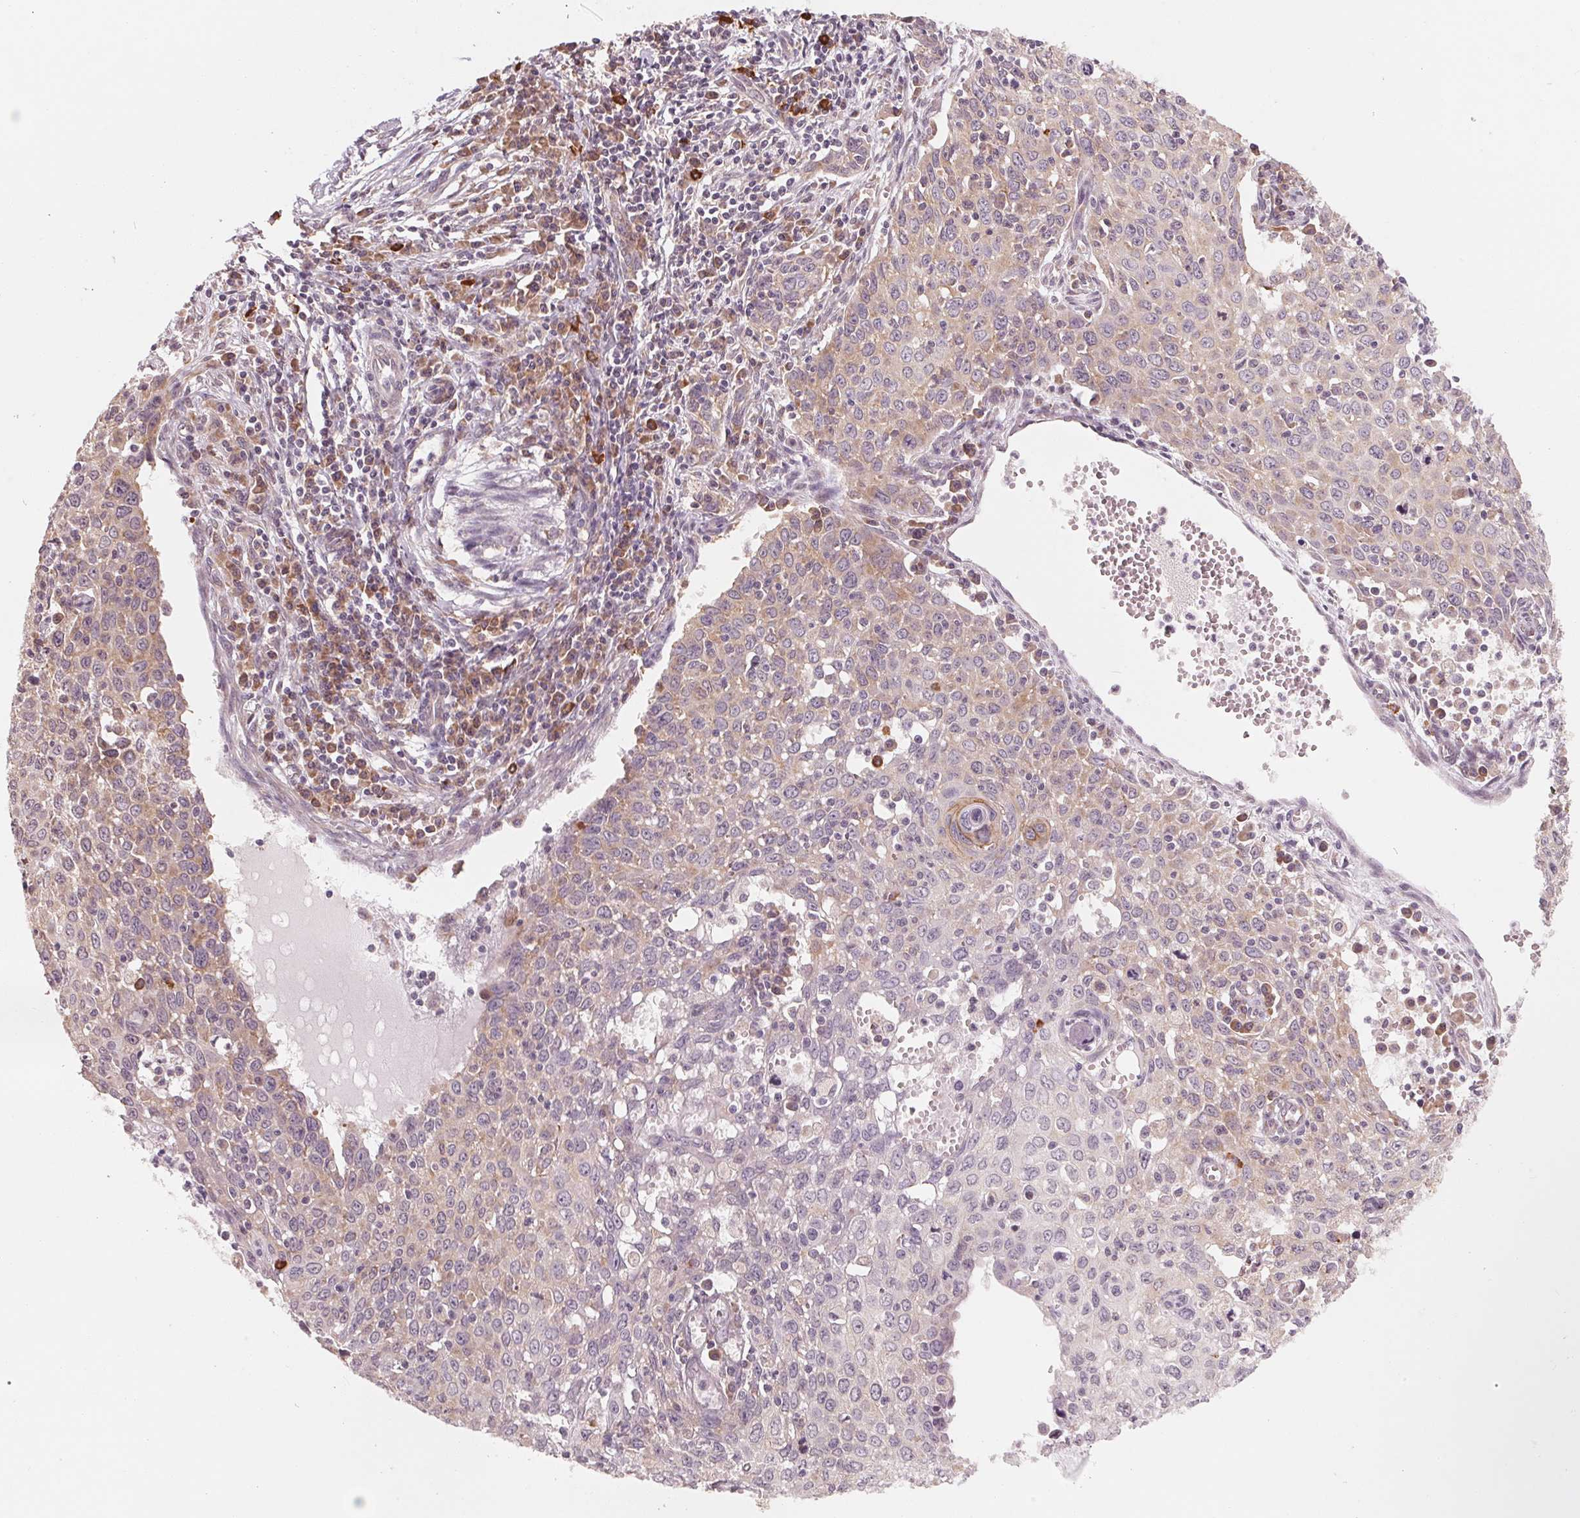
{"staining": {"intensity": "weak", "quantity": "<25%", "location": "cytoplasmic/membranous"}, "tissue": "cervical cancer", "cell_type": "Tumor cells", "image_type": "cancer", "snomed": [{"axis": "morphology", "description": "Squamous cell carcinoma, NOS"}, {"axis": "topography", "description": "Cervix"}], "caption": "IHC image of squamous cell carcinoma (cervical) stained for a protein (brown), which reveals no positivity in tumor cells.", "gene": "GIGYF2", "patient": {"sex": "female", "age": 38}}